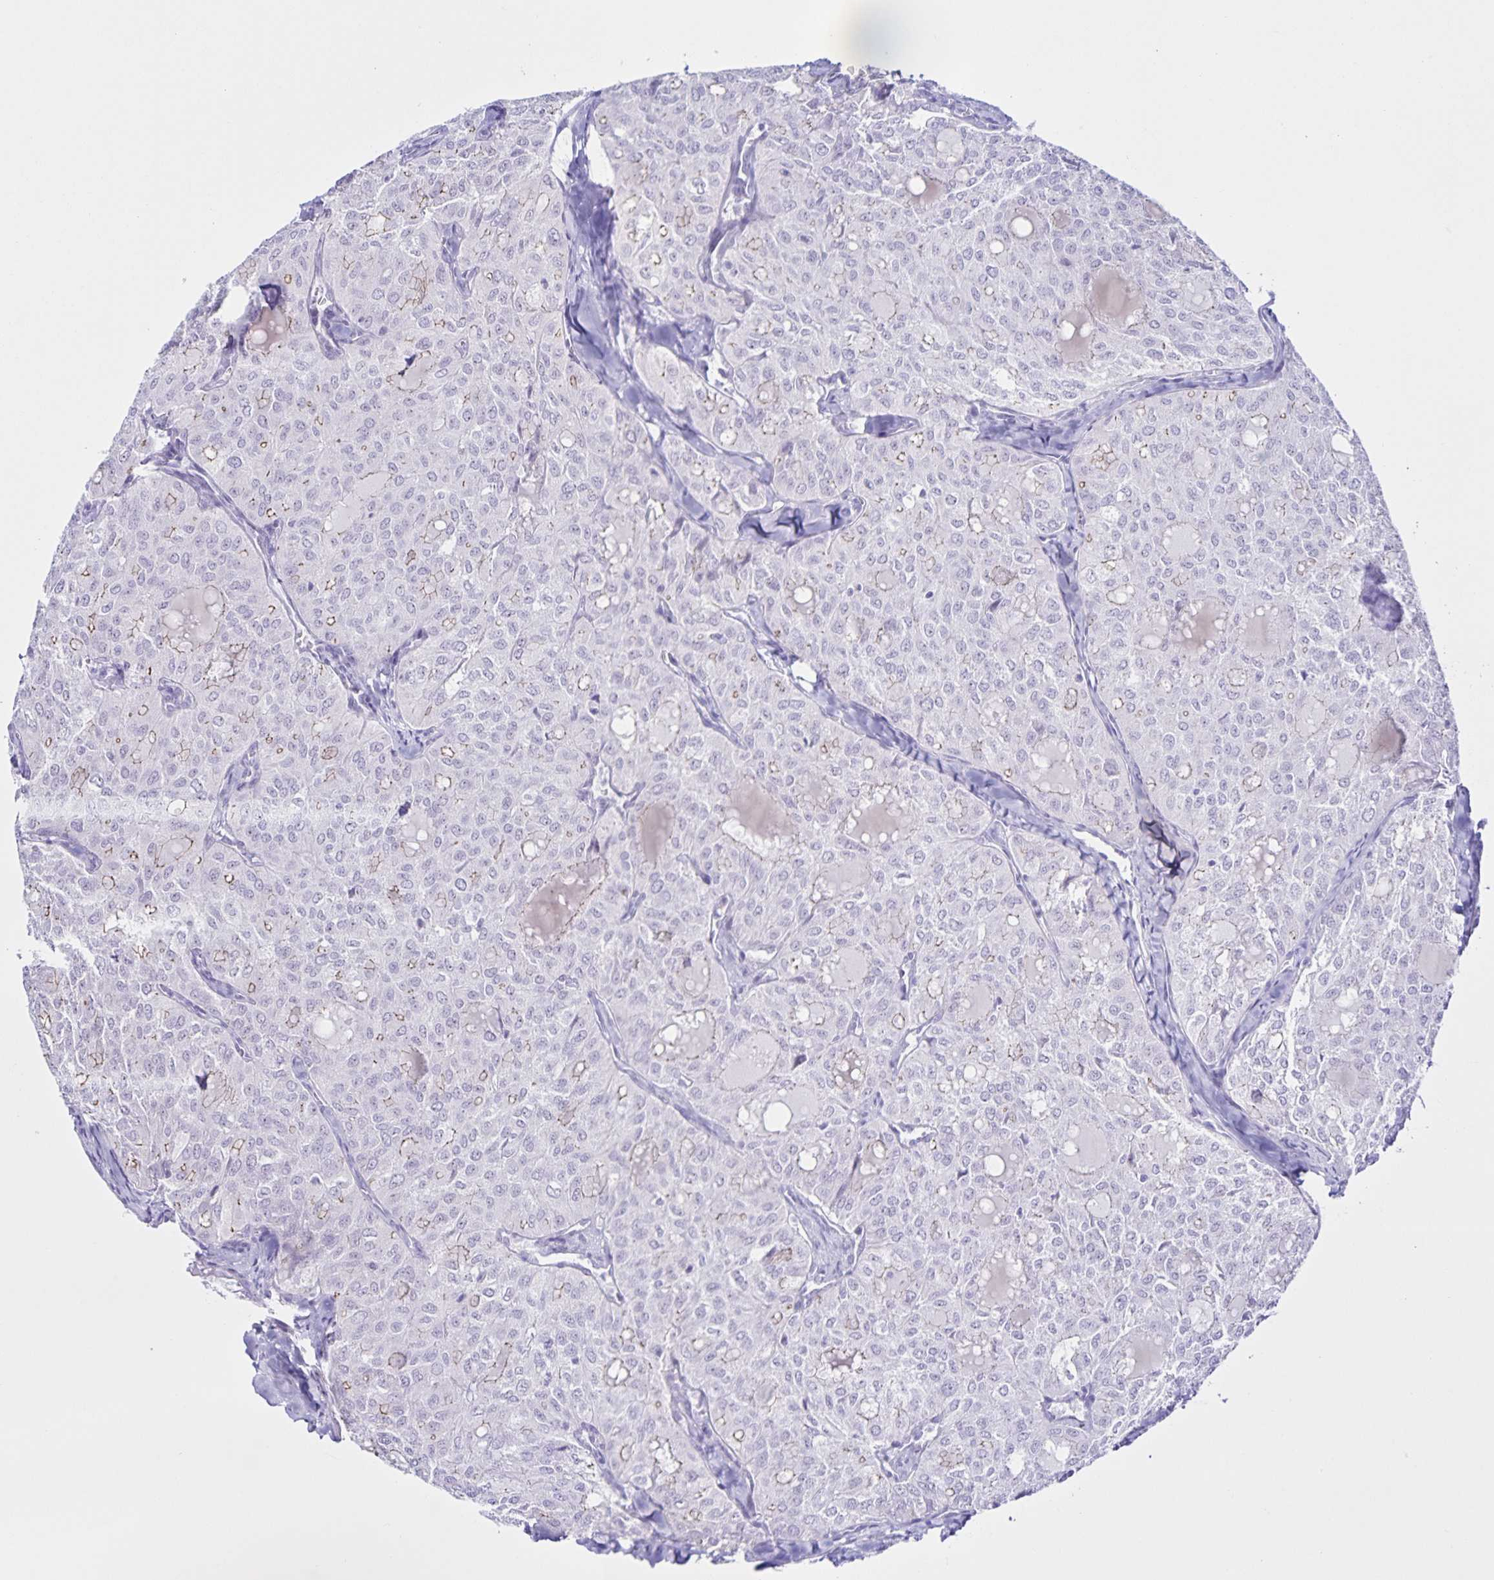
{"staining": {"intensity": "weak", "quantity": "<25%", "location": "cytoplasmic/membranous"}, "tissue": "thyroid cancer", "cell_type": "Tumor cells", "image_type": "cancer", "snomed": [{"axis": "morphology", "description": "Follicular adenoma carcinoma, NOS"}, {"axis": "topography", "description": "Thyroid gland"}], "caption": "An IHC image of thyroid cancer is shown. There is no staining in tumor cells of thyroid cancer.", "gene": "FAM170A", "patient": {"sex": "male", "age": 75}}